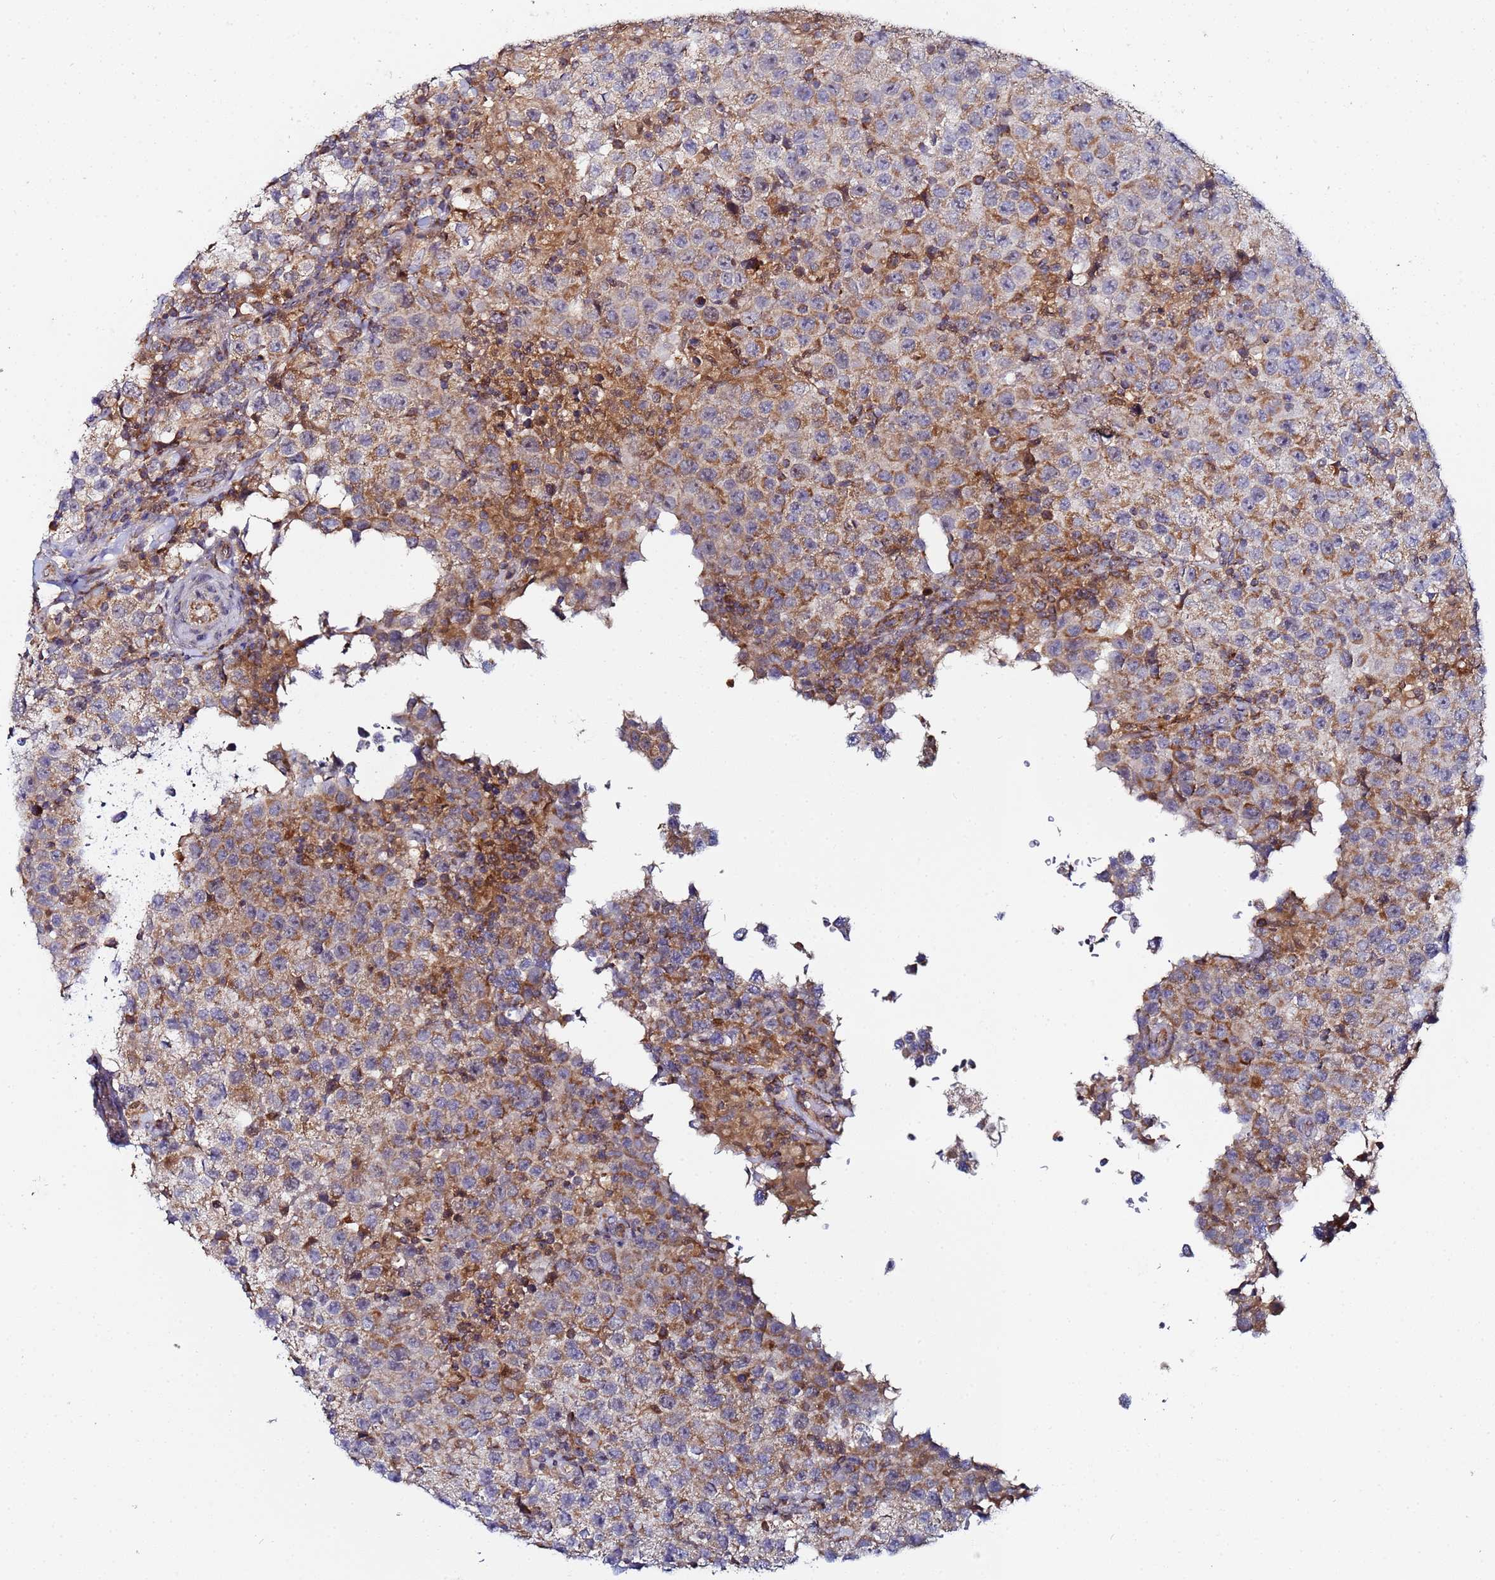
{"staining": {"intensity": "moderate", "quantity": "25%-75%", "location": "cytoplasmic/membranous"}, "tissue": "testis cancer", "cell_type": "Tumor cells", "image_type": "cancer", "snomed": [{"axis": "morphology", "description": "Seminoma, NOS"}, {"axis": "morphology", "description": "Carcinoma, Embryonal, NOS"}, {"axis": "topography", "description": "Testis"}], "caption": "This is a histology image of IHC staining of testis embryonal carcinoma, which shows moderate positivity in the cytoplasmic/membranous of tumor cells.", "gene": "CCDC127", "patient": {"sex": "male", "age": 41}}